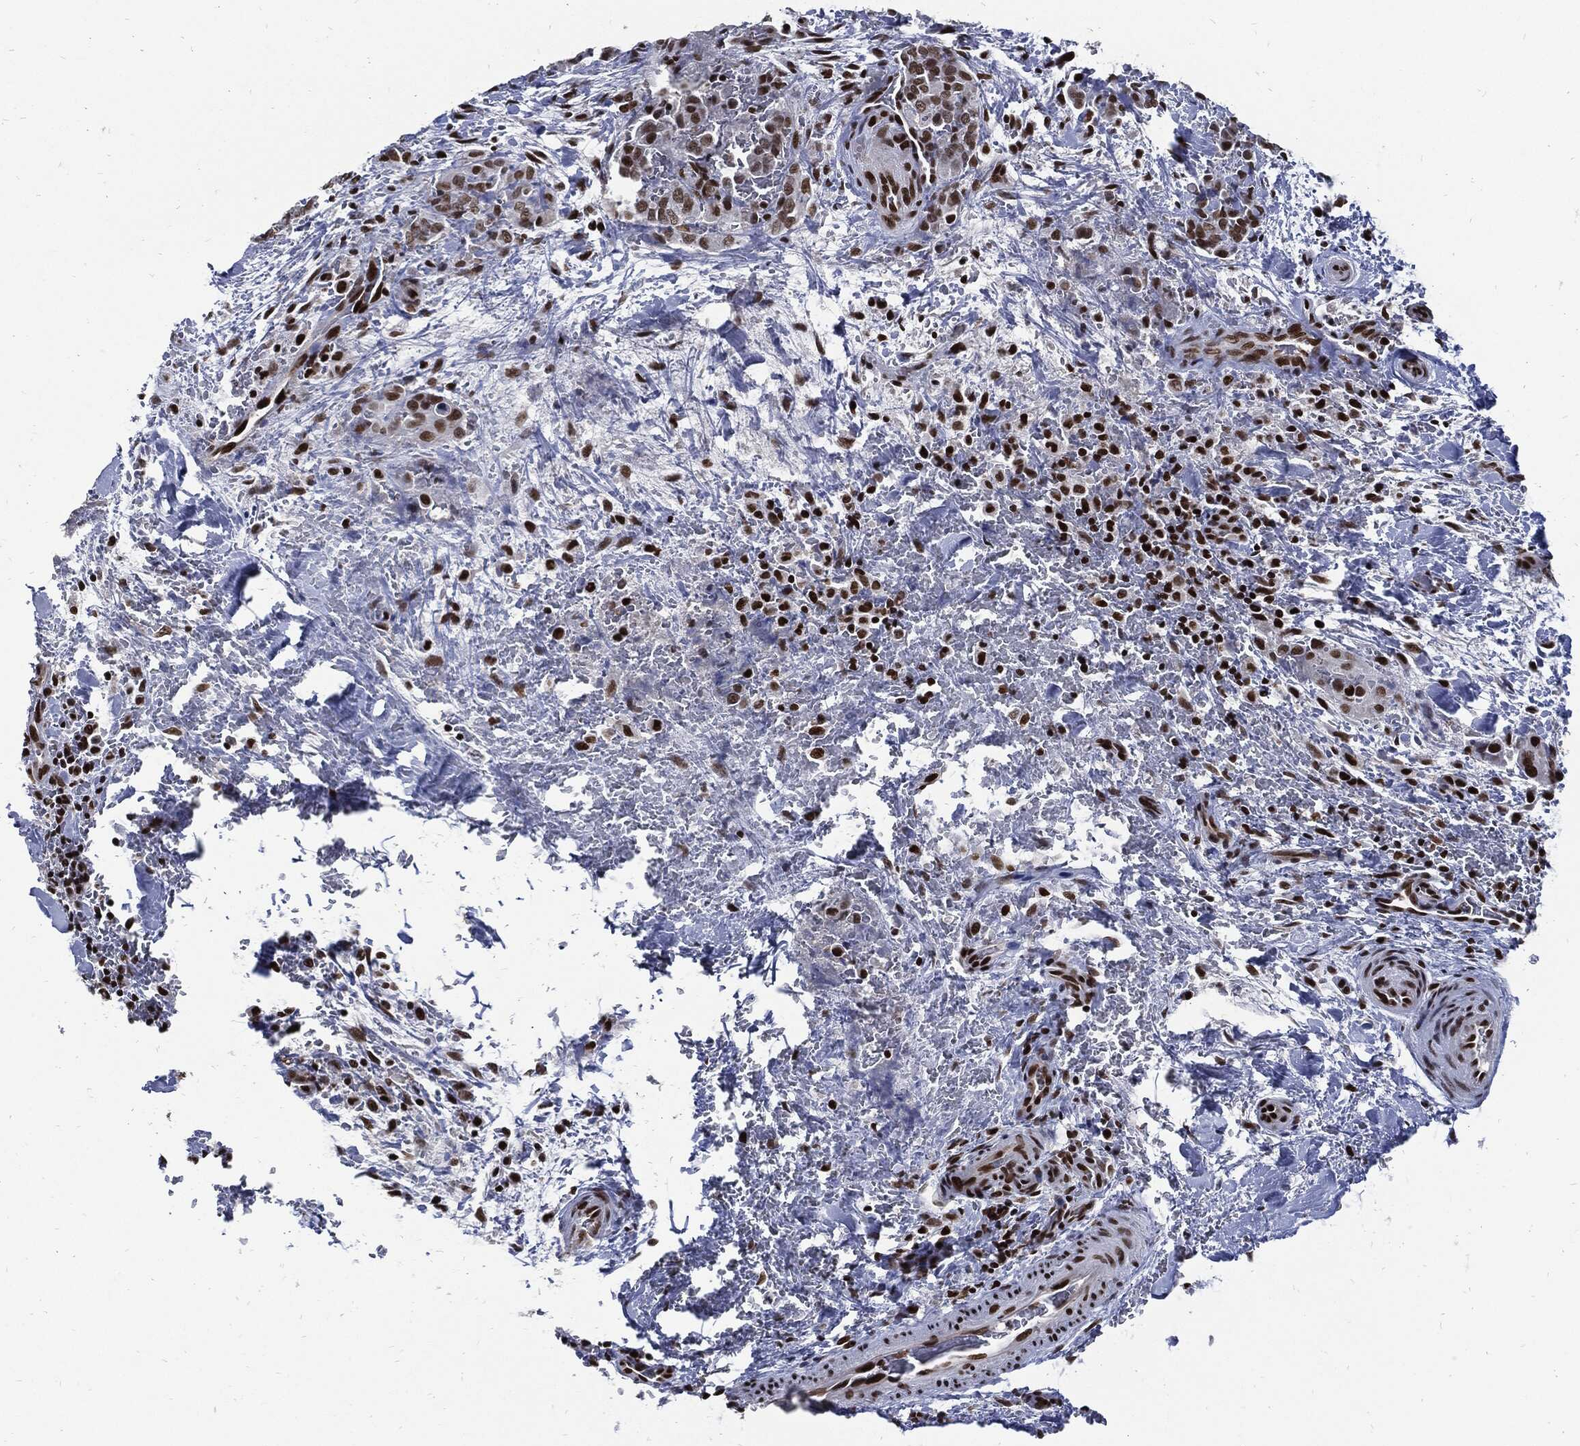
{"staining": {"intensity": "moderate", "quantity": ">75%", "location": "nuclear"}, "tissue": "thyroid cancer", "cell_type": "Tumor cells", "image_type": "cancer", "snomed": [{"axis": "morphology", "description": "Papillary adenocarcinoma, NOS"}, {"axis": "topography", "description": "Thyroid gland"}], "caption": "Immunohistochemistry (IHC) (DAB (3,3'-diaminobenzidine)) staining of human thyroid cancer (papillary adenocarcinoma) demonstrates moderate nuclear protein staining in approximately >75% of tumor cells.", "gene": "TERF2", "patient": {"sex": "male", "age": 61}}